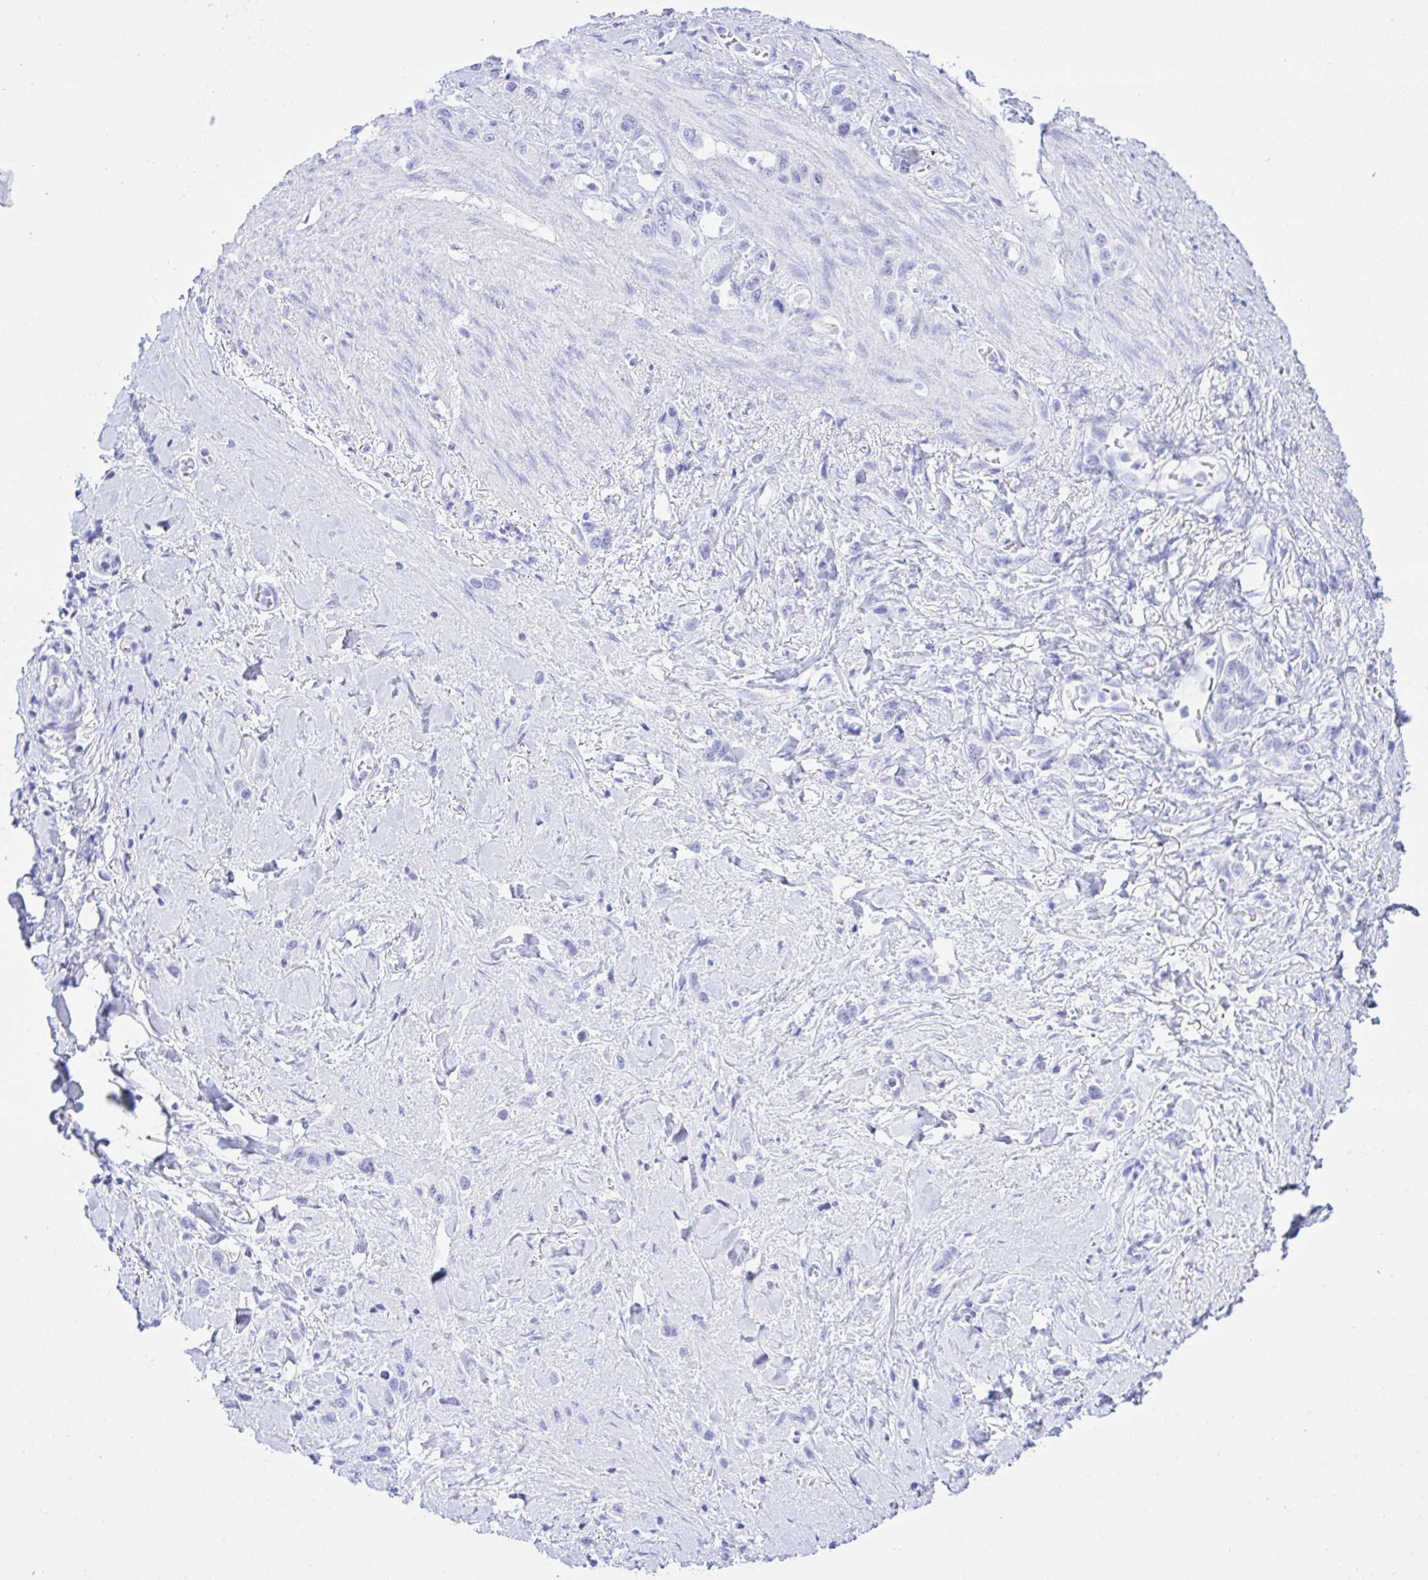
{"staining": {"intensity": "negative", "quantity": "none", "location": "none"}, "tissue": "stomach cancer", "cell_type": "Tumor cells", "image_type": "cancer", "snomed": [{"axis": "morphology", "description": "Adenocarcinoma, NOS"}, {"axis": "topography", "description": "Stomach"}], "caption": "Stomach cancer (adenocarcinoma) was stained to show a protein in brown. There is no significant positivity in tumor cells.", "gene": "SELENOV", "patient": {"sex": "female", "age": 65}}